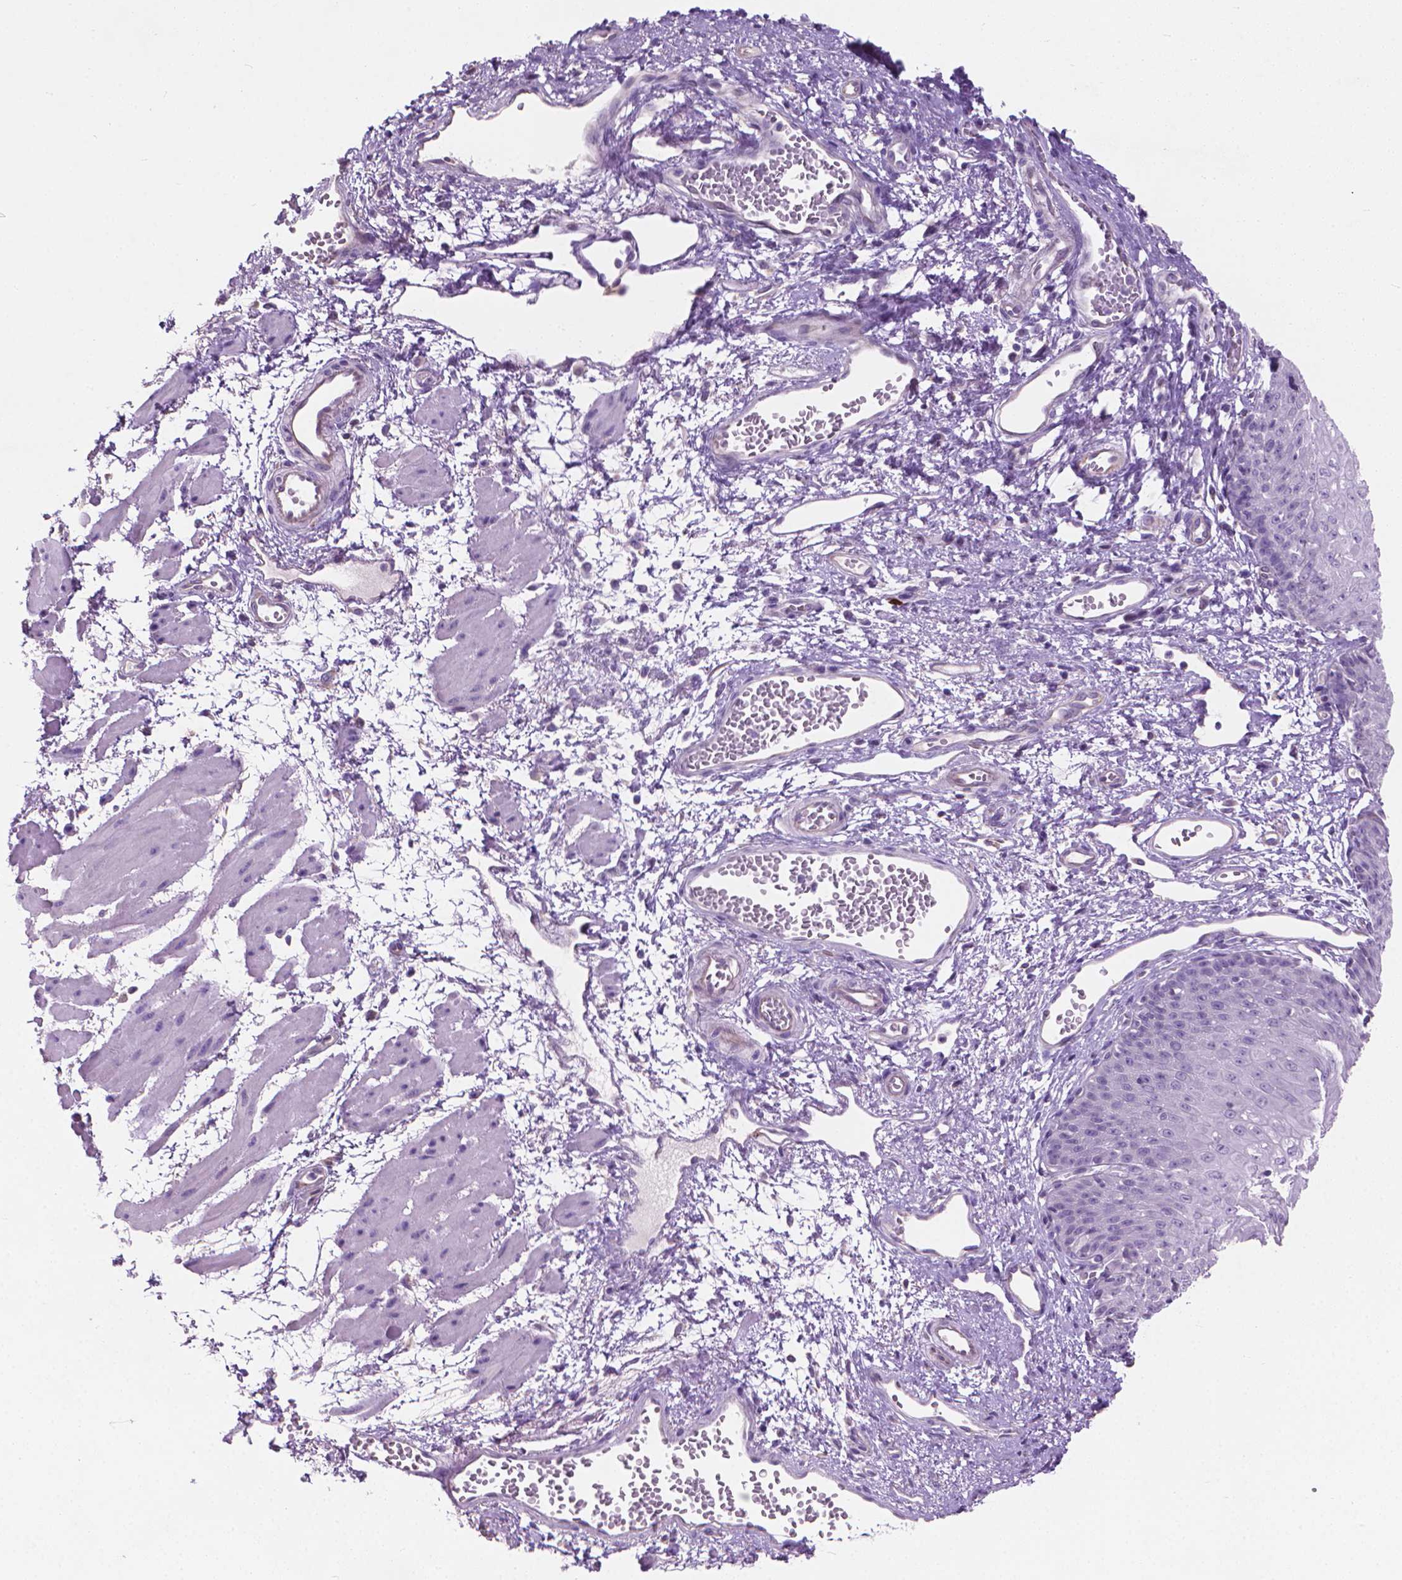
{"staining": {"intensity": "negative", "quantity": "none", "location": "none"}, "tissue": "esophagus", "cell_type": "Squamous epithelial cells", "image_type": "normal", "snomed": [{"axis": "morphology", "description": "Normal tissue, NOS"}, {"axis": "topography", "description": "Esophagus"}], "caption": "The photomicrograph displays no significant expression in squamous epithelial cells of esophagus. Brightfield microscopy of IHC stained with DAB (3,3'-diaminobenzidine) (brown) and hematoxylin (blue), captured at high magnification.", "gene": "KRT73", "patient": {"sex": "male", "age": 71}}